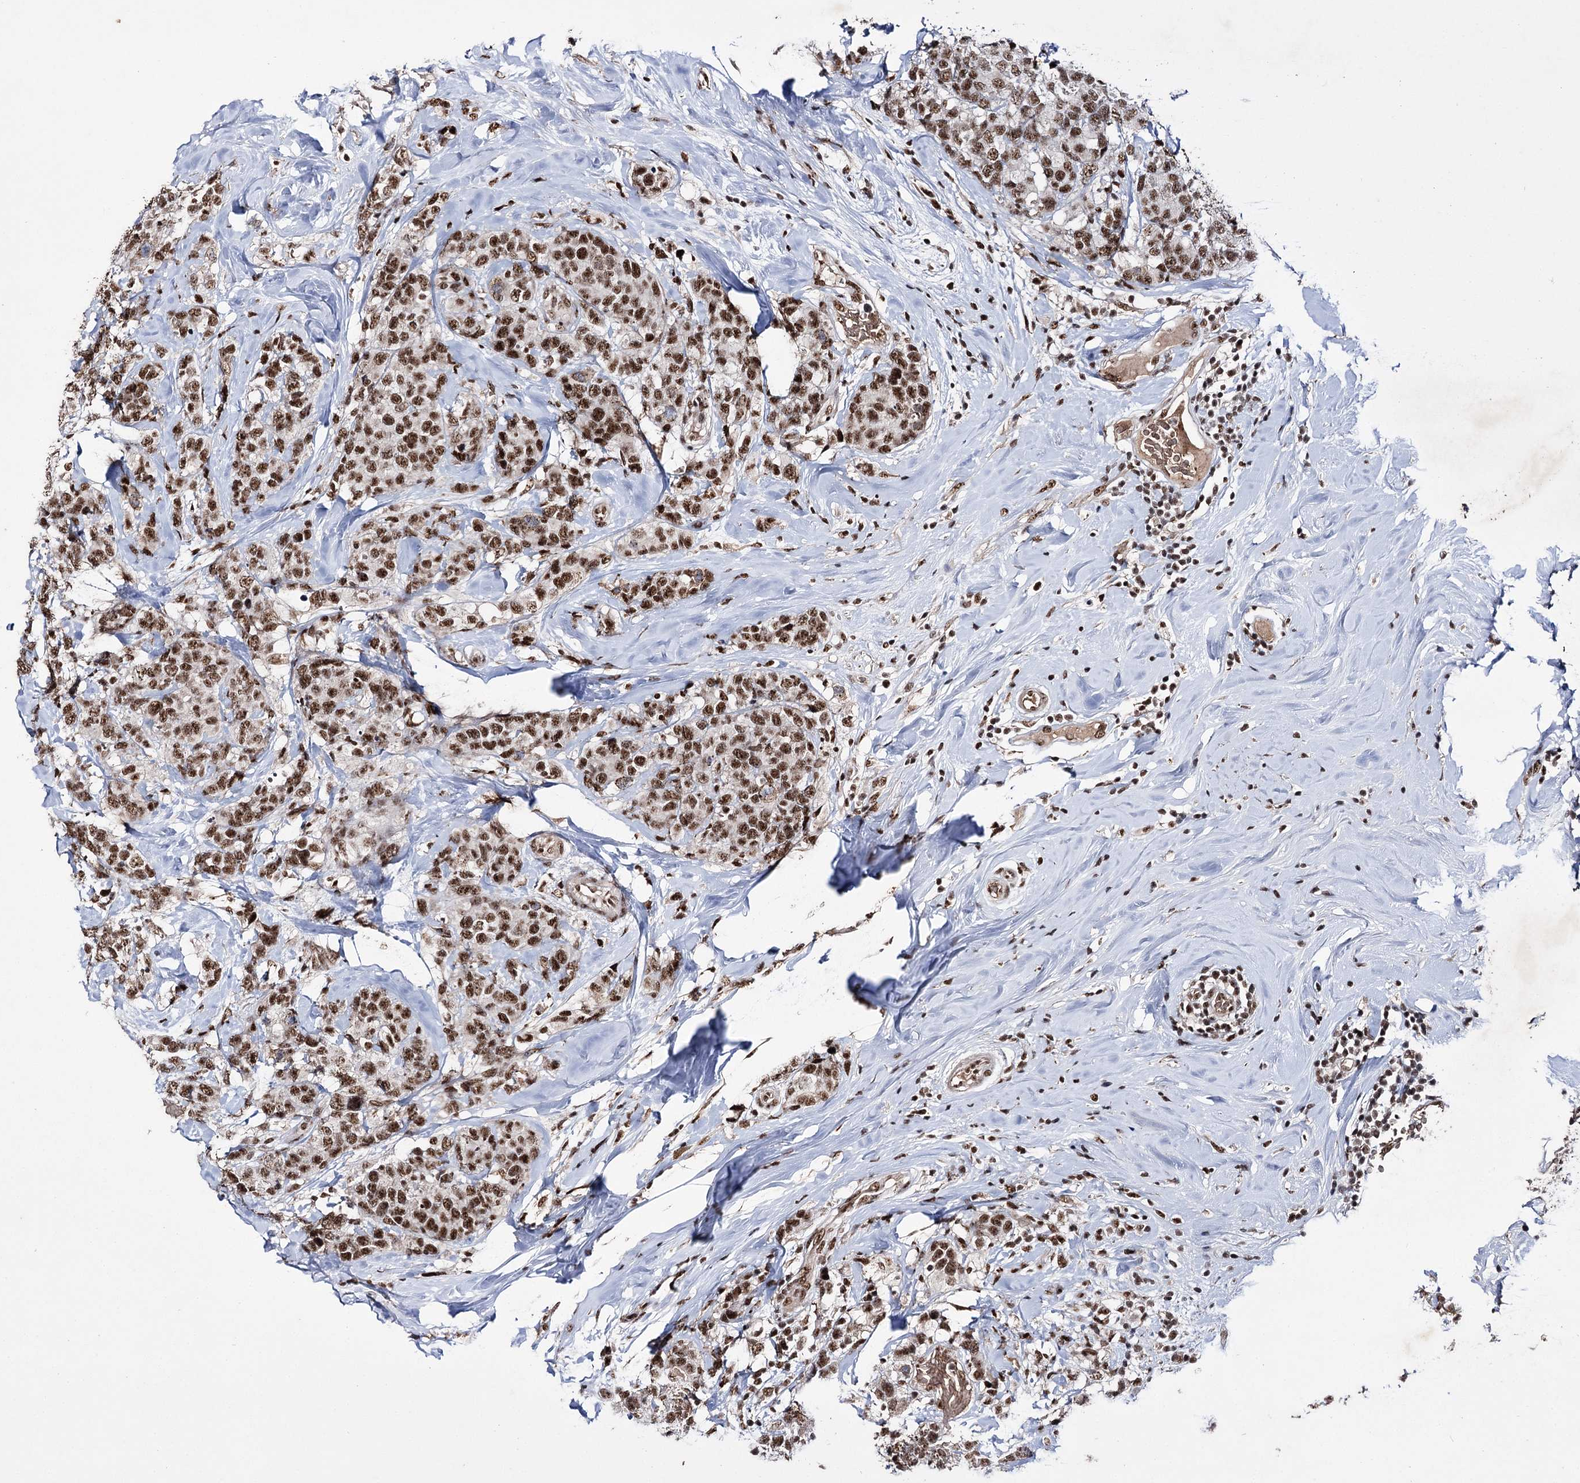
{"staining": {"intensity": "strong", "quantity": ">75%", "location": "nuclear"}, "tissue": "breast cancer", "cell_type": "Tumor cells", "image_type": "cancer", "snomed": [{"axis": "morphology", "description": "Lobular carcinoma"}, {"axis": "topography", "description": "Breast"}], "caption": "Breast cancer (lobular carcinoma) stained with a brown dye shows strong nuclear positive expression in about >75% of tumor cells.", "gene": "PRPF40A", "patient": {"sex": "female", "age": 59}}